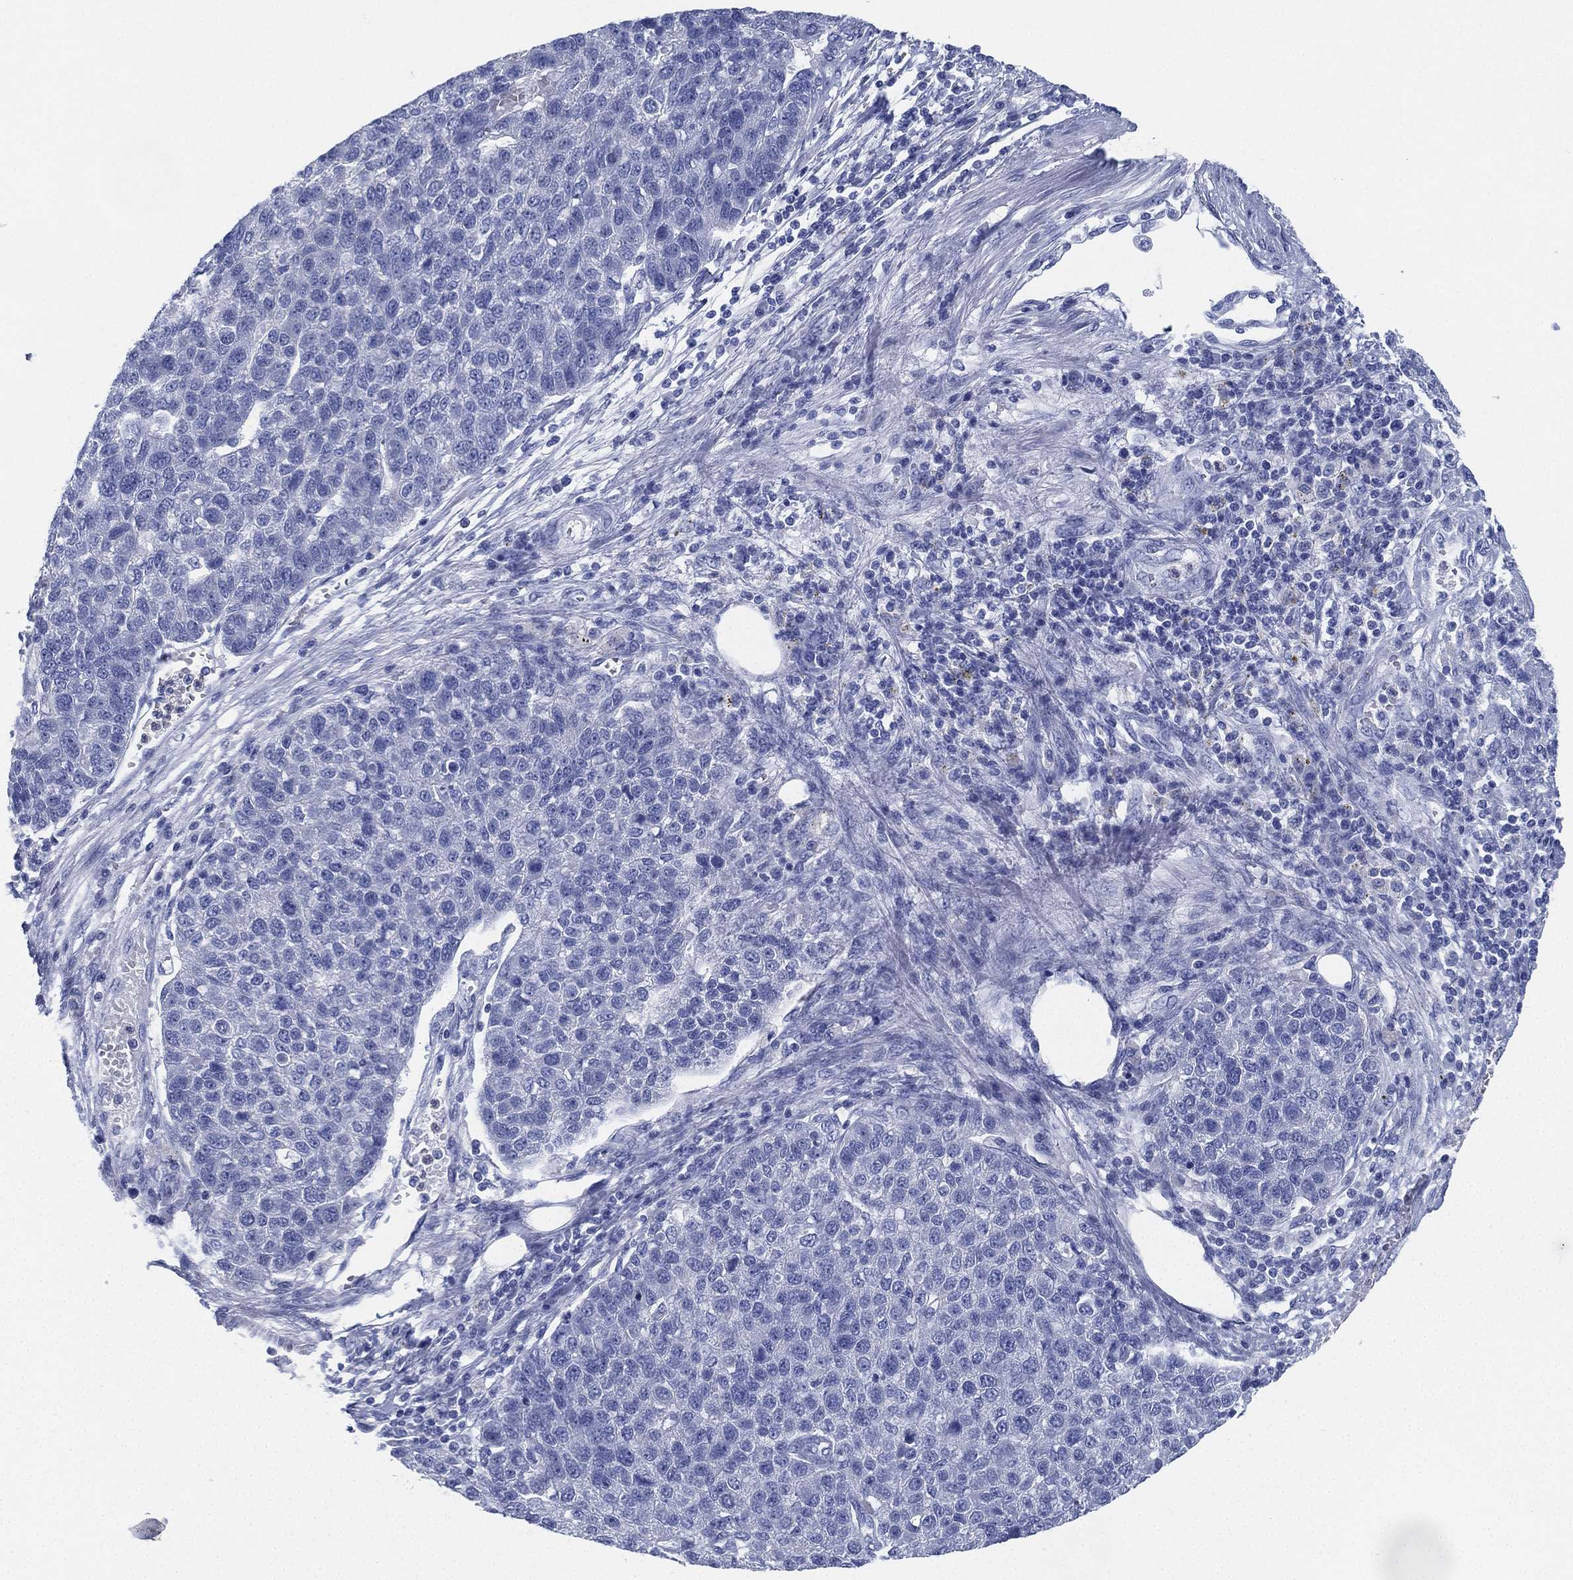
{"staining": {"intensity": "negative", "quantity": "none", "location": "none"}, "tissue": "pancreatic cancer", "cell_type": "Tumor cells", "image_type": "cancer", "snomed": [{"axis": "morphology", "description": "Adenocarcinoma, NOS"}, {"axis": "topography", "description": "Pancreas"}], "caption": "High magnification brightfield microscopy of pancreatic cancer (adenocarcinoma) stained with DAB (3,3'-diaminobenzidine) (brown) and counterstained with hematoxylin (blue): tumor cells show no significant staining. (Brightfield microscopy of DAB immunohistochemistry (IHC) at high magnification).", "gene": "DEFB121", "patient": {"sex": "female", "age": 61}}